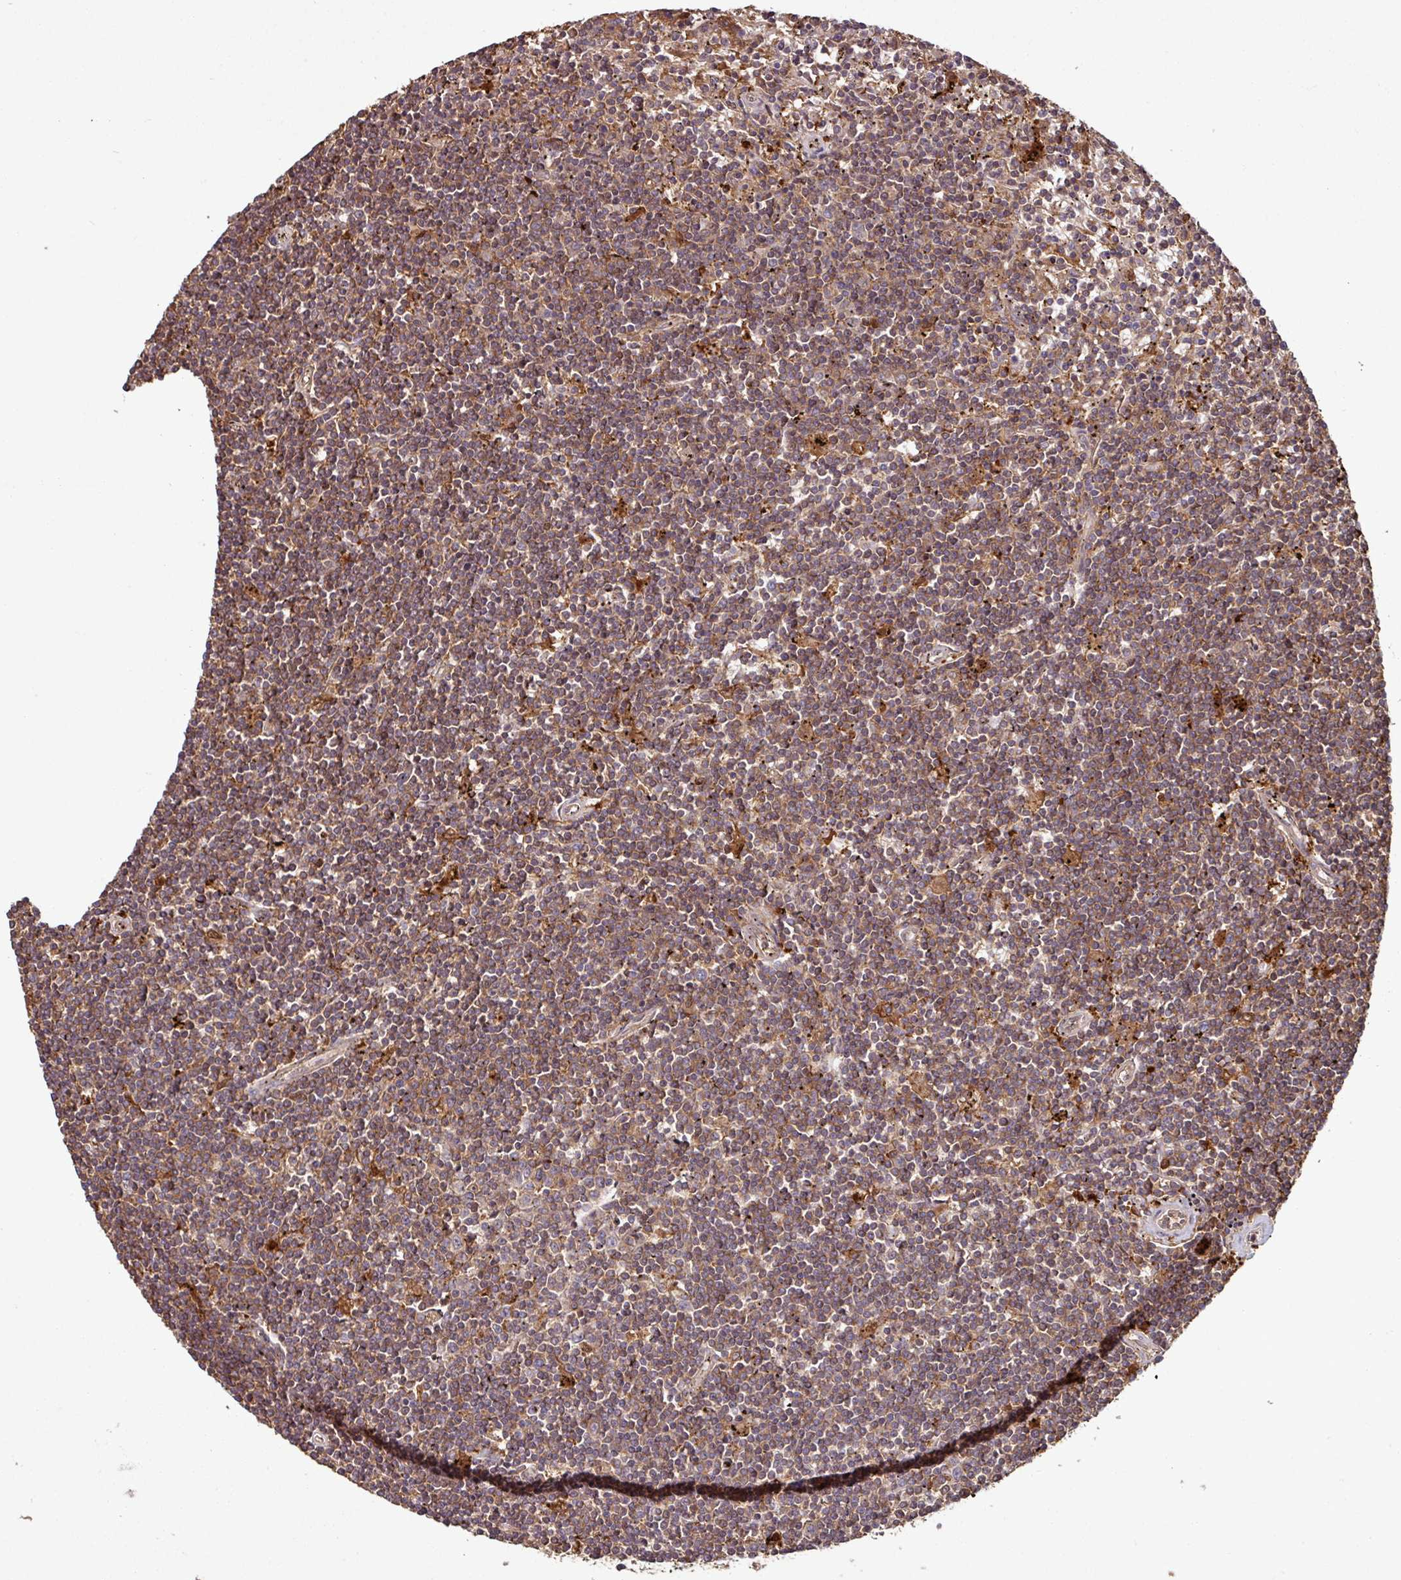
{"staining": {"intensity": "moderate", "quantity": "25%-75%", "location": "cytoplasmic/membranous"}, "tissue": "lymphoma", "cell_type": "Tumor cells", "image_type": "cancer", "snomed": [{"axis": "morphology", "description": "Malignant lymphoma, non-Hodgkin's type, Low grade"}, {"axis": "topography", "description": "Spleen"}], "caption": "Immunohistochemical staining of human malignant lymphoma, non-Hodgkin's type (low-grade) shows moderate cytoplasmic/membranous protein staining in approximately 25%-75% of tumor cells.", "gene": "GNPDA1", "patient": {"sex": "male", "age": 76}}